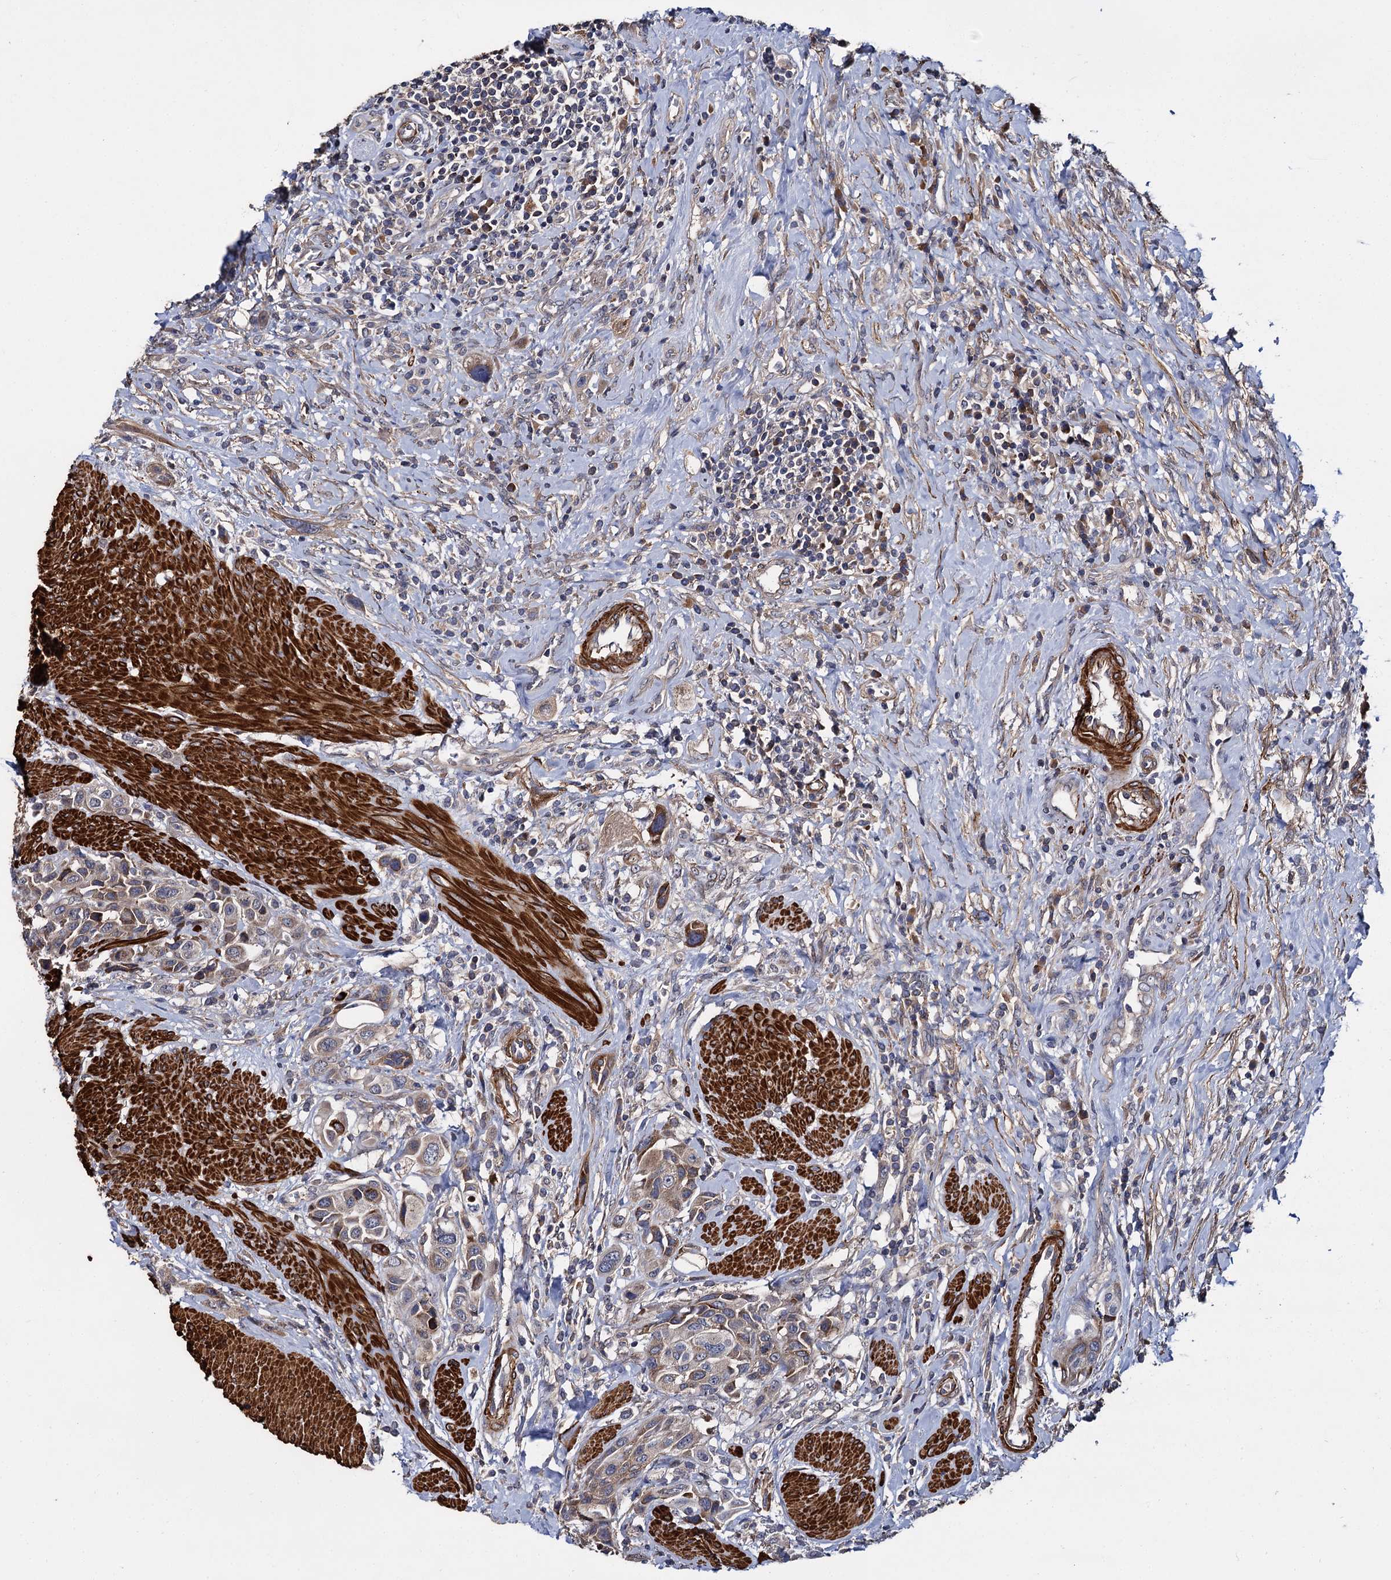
{"staining": {"intensity": "moderate", "quantity": "<25%", "location": "cytoplasmic/membranous"}, "tissue": "urothelial cancer", "cell_type": "Tumor cells", "image_type": "cancer", "snomed": [{"axis": "morphology", "description": "Urothelial carcinoma, High grade"}, {"axis": "topography", "description": "Urinary bladder"}], "caption": "Immunohistochemical staining of high-grade urothelial carcinoma reveals low levels of moderate cytoplasmic/membranous protein expression in approximately <25% of tumor cells.", "gene": "ISM2", "patient": {"sex": "male", "age": 50}}